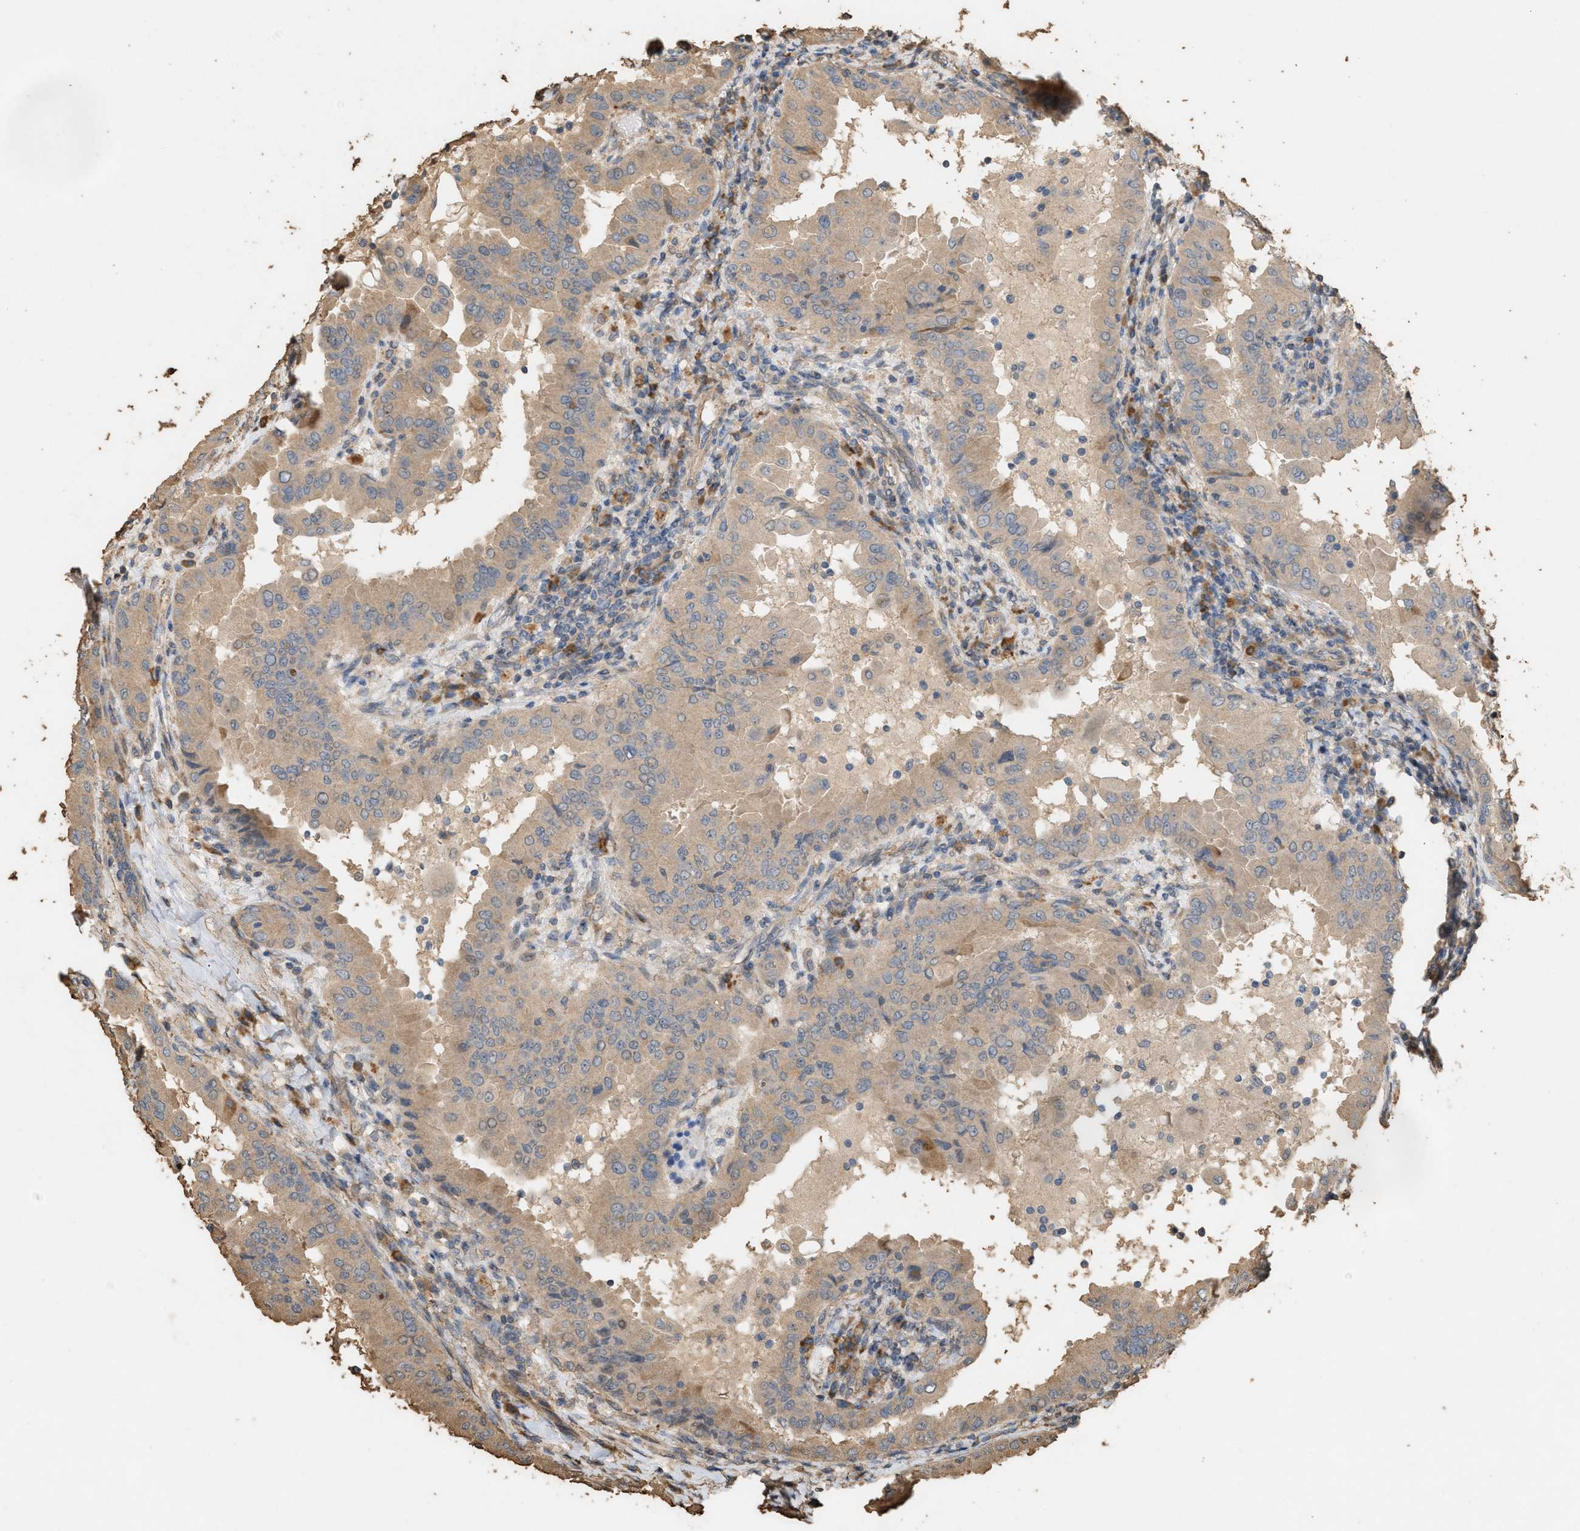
{"staining": {"intensity": "weak", "quantity": ">75%", "location": "cytoplasmic/membranous"}, "tissue": "thyroid cancer", "cell_type": "Tumor cells", "image_type": "cancer", "snomed": [{"axis": "morphology", "description": "Papillary adenocarcinoma, NOS"}, {"axis": "topography", "description": "Thyroid gland"}], "caption": "A low amount of weak cytoplasmic/membranous expression is seen in approximately >75% of tumor cells in papillary adenocarcinoma (thyroid) tissue. The staining is performed using DAB brown chromogen to label protein expression. The nuclei are counter-stained blue using hematoxylin.", "gene": "DCAF7", "patient": {"sex": "male", "age": 33}}